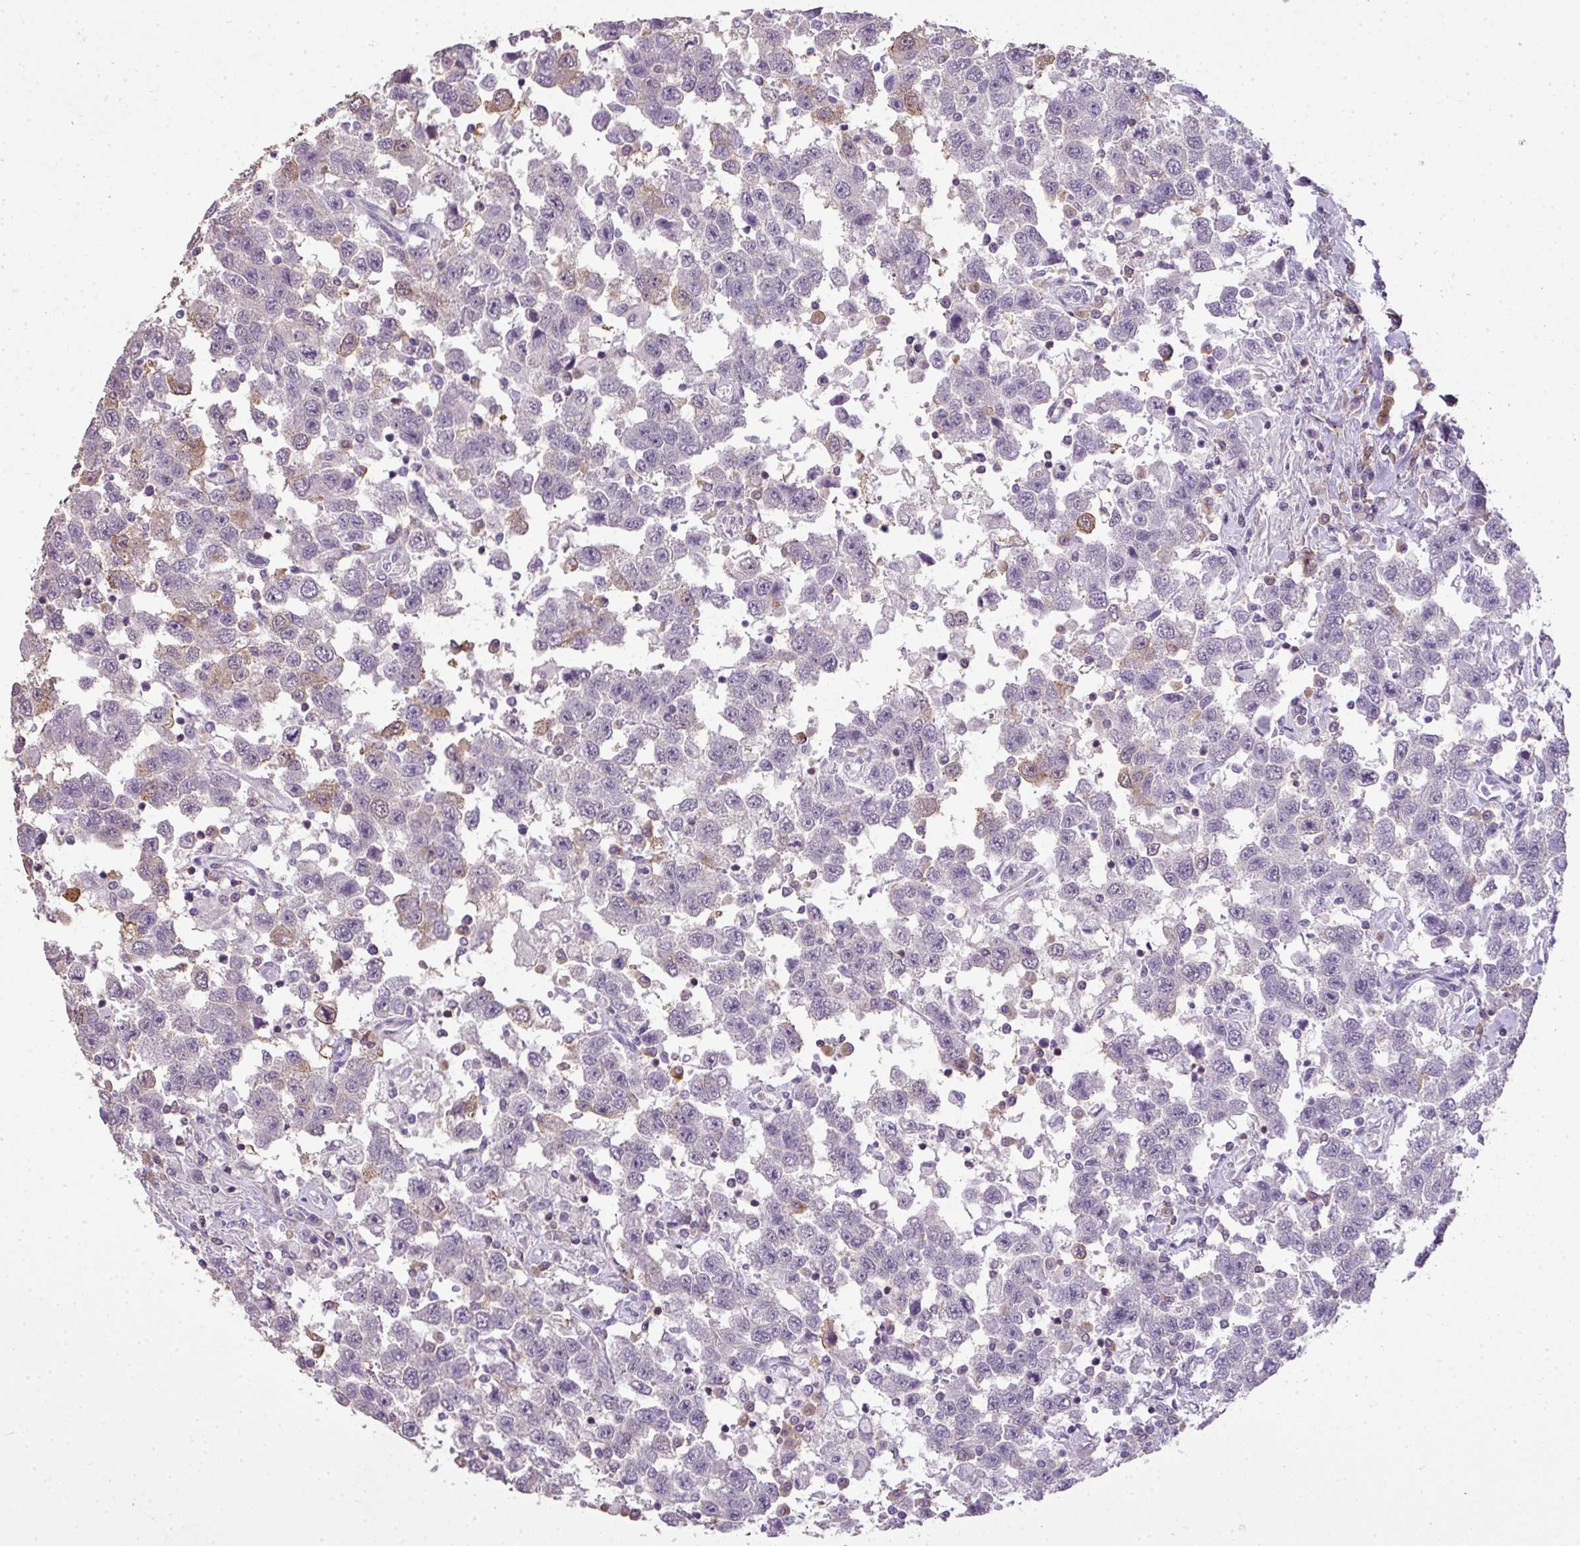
{"staining": {"intensity": "negative", "quantity": "none", "location": "none"}, "tissue": "testis cancer", "cell_type": "Tumor cells", "image_type": "cancer", "snomed": [{"axis": "morphology", "description": "Seminoma, NOS"}, {"axis": "topography", "description": "Testis"}], "caption": "Protein analysis of seminoma (testis) reveals no significant positivity in tumor cells.", "gene": "LY9", "patient": {"sex": "male", "age": 41}}